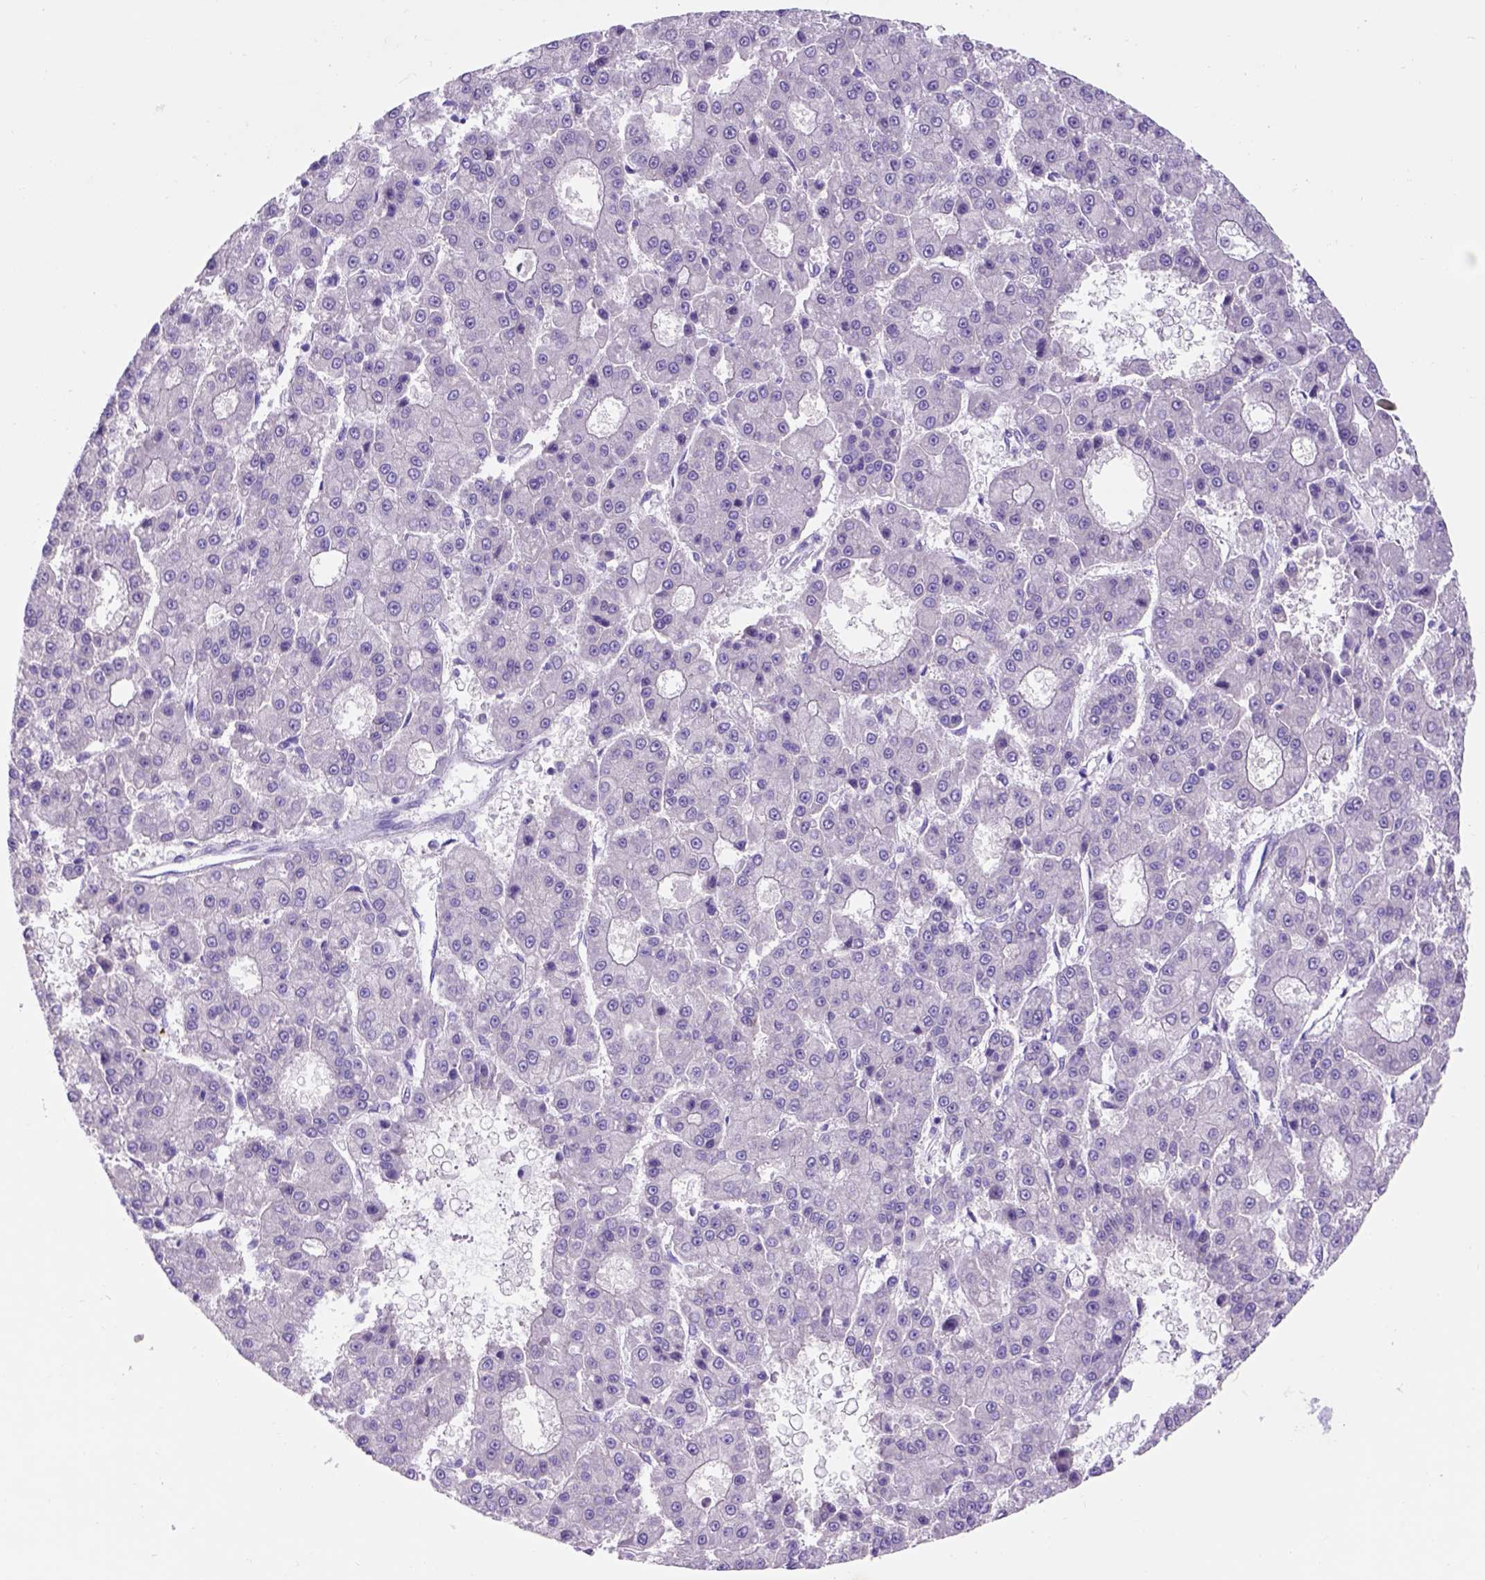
{"staining": {"intensity": "negative", "quantity": "none", "location": "none"}, "tissue": "liver cancer", "cell_type": "Tumor cells", "image_type": "cancer", "snomed": [{"axis": "morphology", "description": "Carcinoma, Hepatocellular, NOS"}, {"axis": "topography", "description": "Liver"}], "caption": "Human liver cancer stained for a protein using IHC shows no staining in tumor cells.", "gene": "EGFR", "patient": {"sex": "male", "age": 70}}